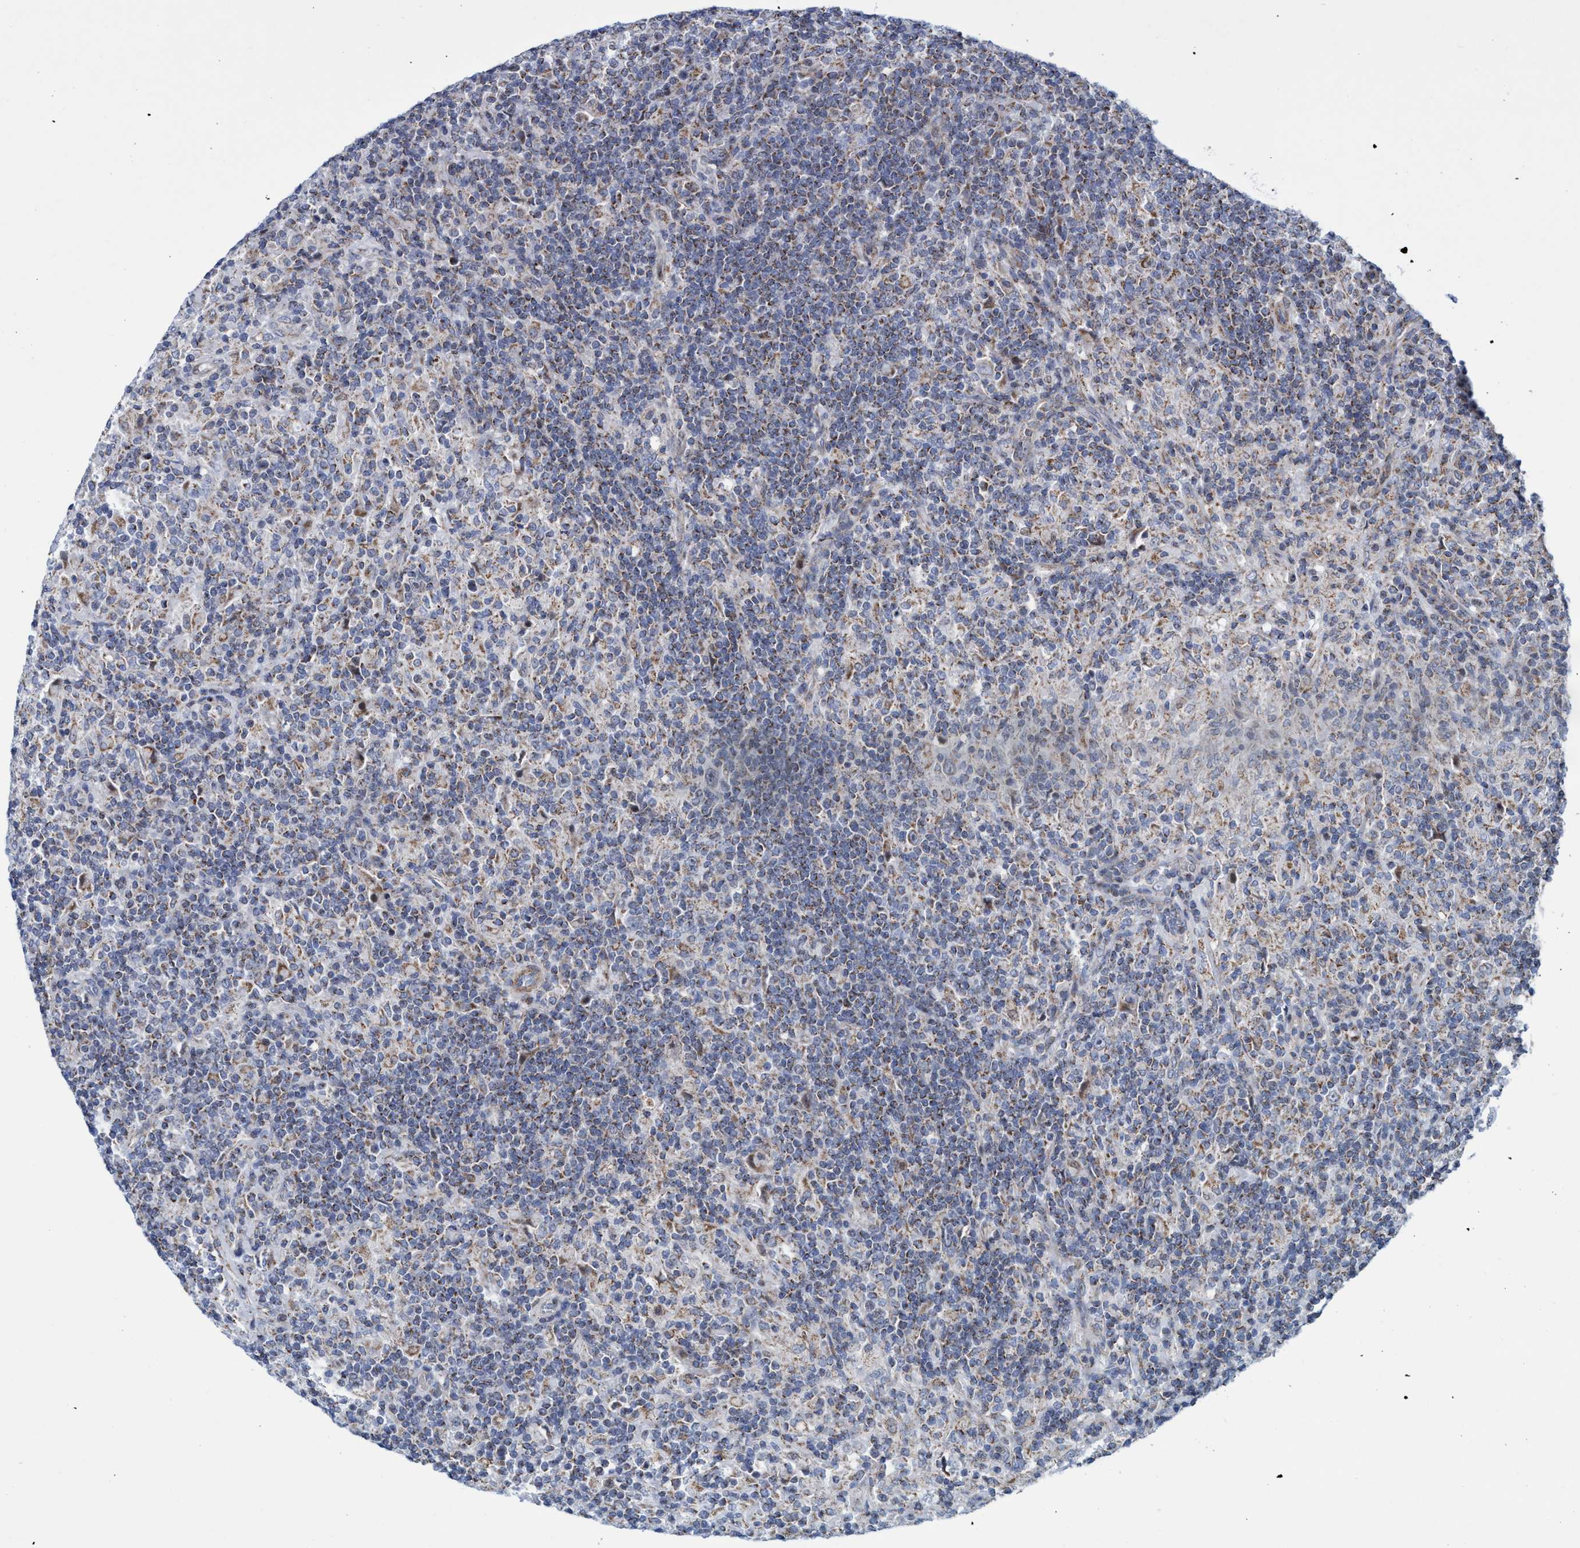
{"staining": {"intensity": "weak", "quantity": "25%-75%", "location": "cytoplasmic/membranous"}, "tissue": "lymphoma", "cell_type": "Tumor cells", "image_type": "cancer", "snomed": [{"axis": "morphology", "description": "Hodgkin's disease, NOS"}, {"axis": "topography", "description": "Lymph node"}], "caption": "Tumor cells exhibit low levels of weak cytoplasmic/membranous positivity in approximately 25%-75% of cells in human lymphoma.", "gene": "POLR1F", "patient": {"sex": "male", "age": 70}}